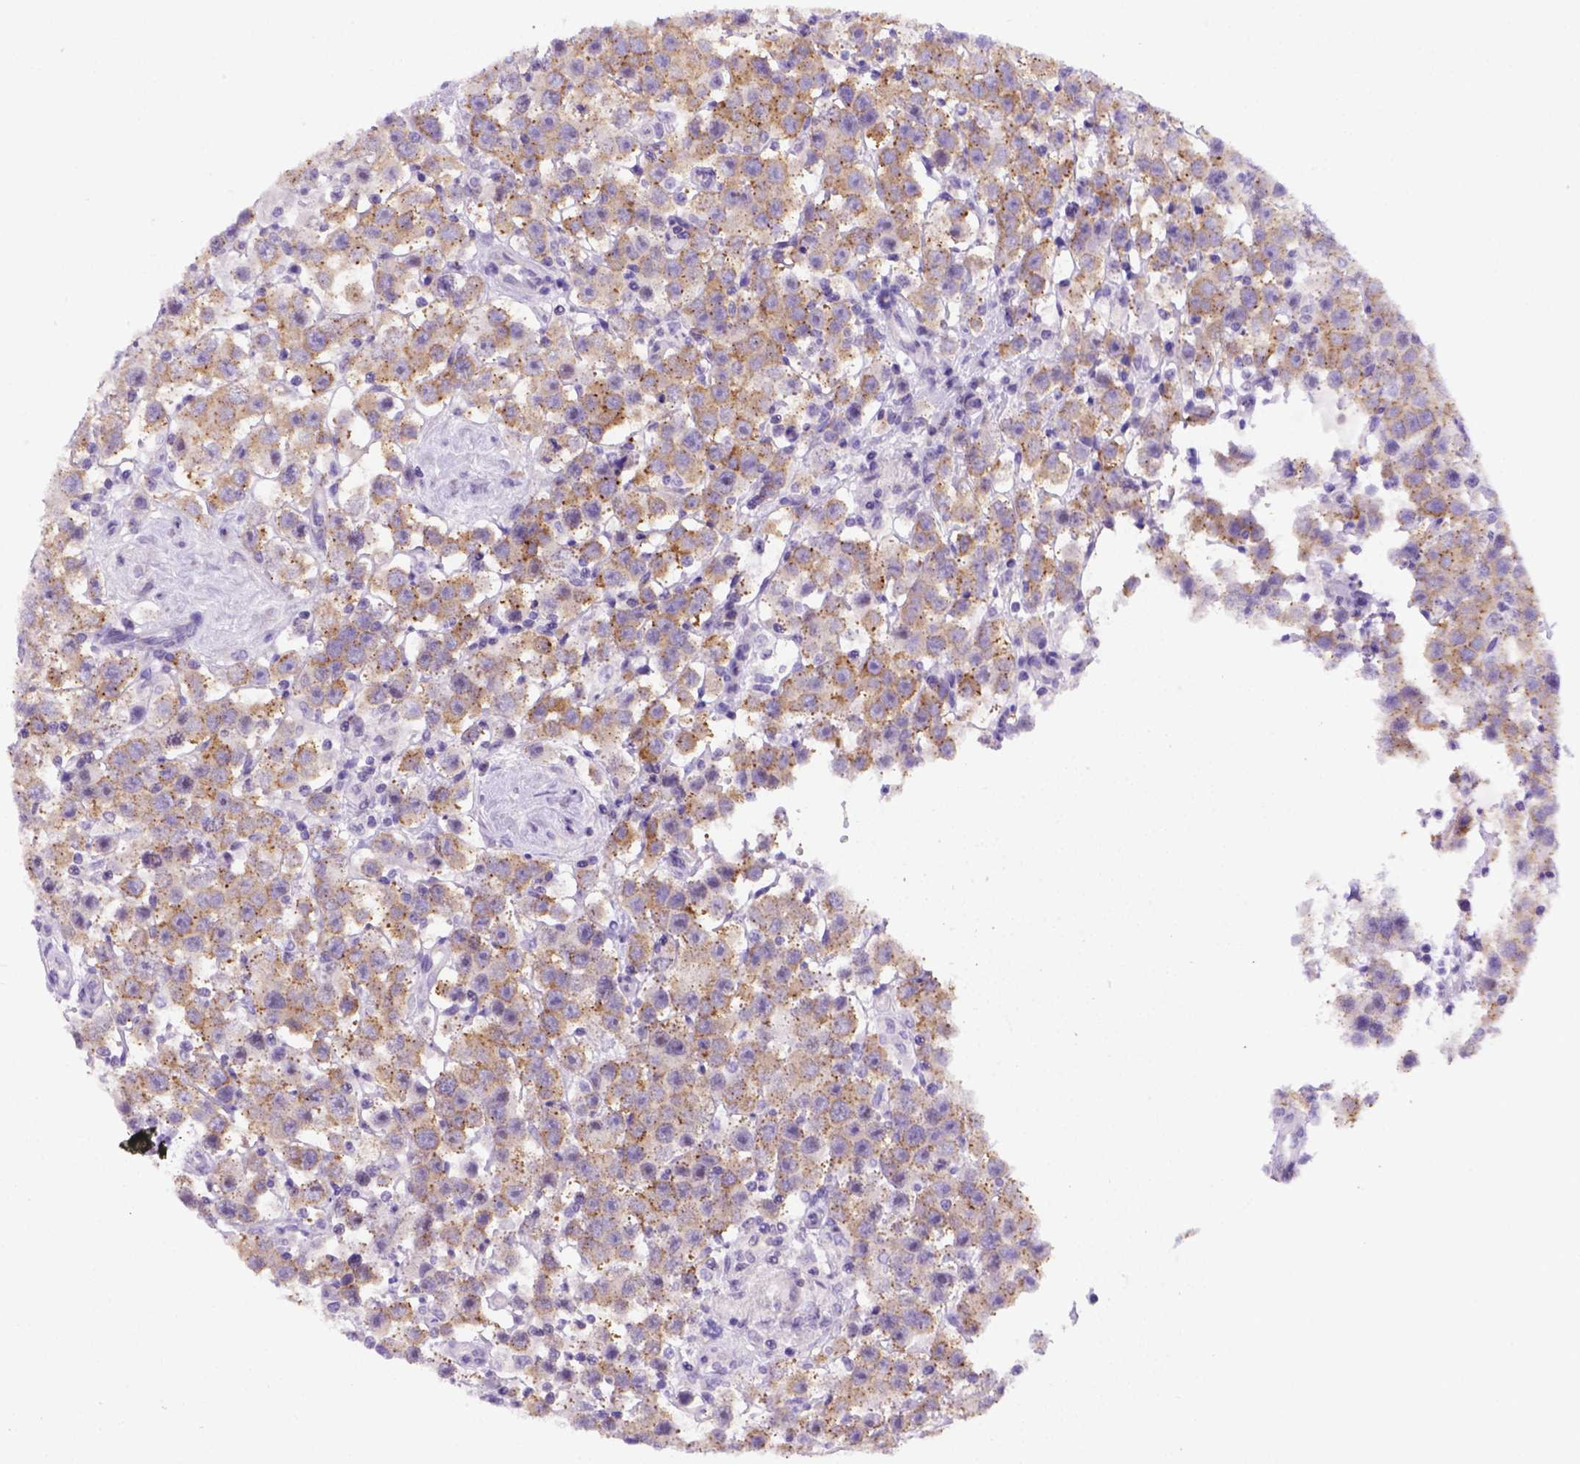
{"staining": {"intensity": "moderate", "quantity": ">75%", "location": "cytoplasmic/membranous"}, "tissue": "testis cancer", "cell_type": "Tumor cells", "image_type": "cancer", "snomed": [{"axis": "morphology", "description": "Seminoma, NOS"}, {"axis": "topography", "description": "Testis"}], "caption": "Tumor cells show medium levels of moderate cytoplasmic/membranous staining in about >75% of cells in testis cancer.", "gene": "FOXI1", "patient": {"sex": "male", "age": 45}}